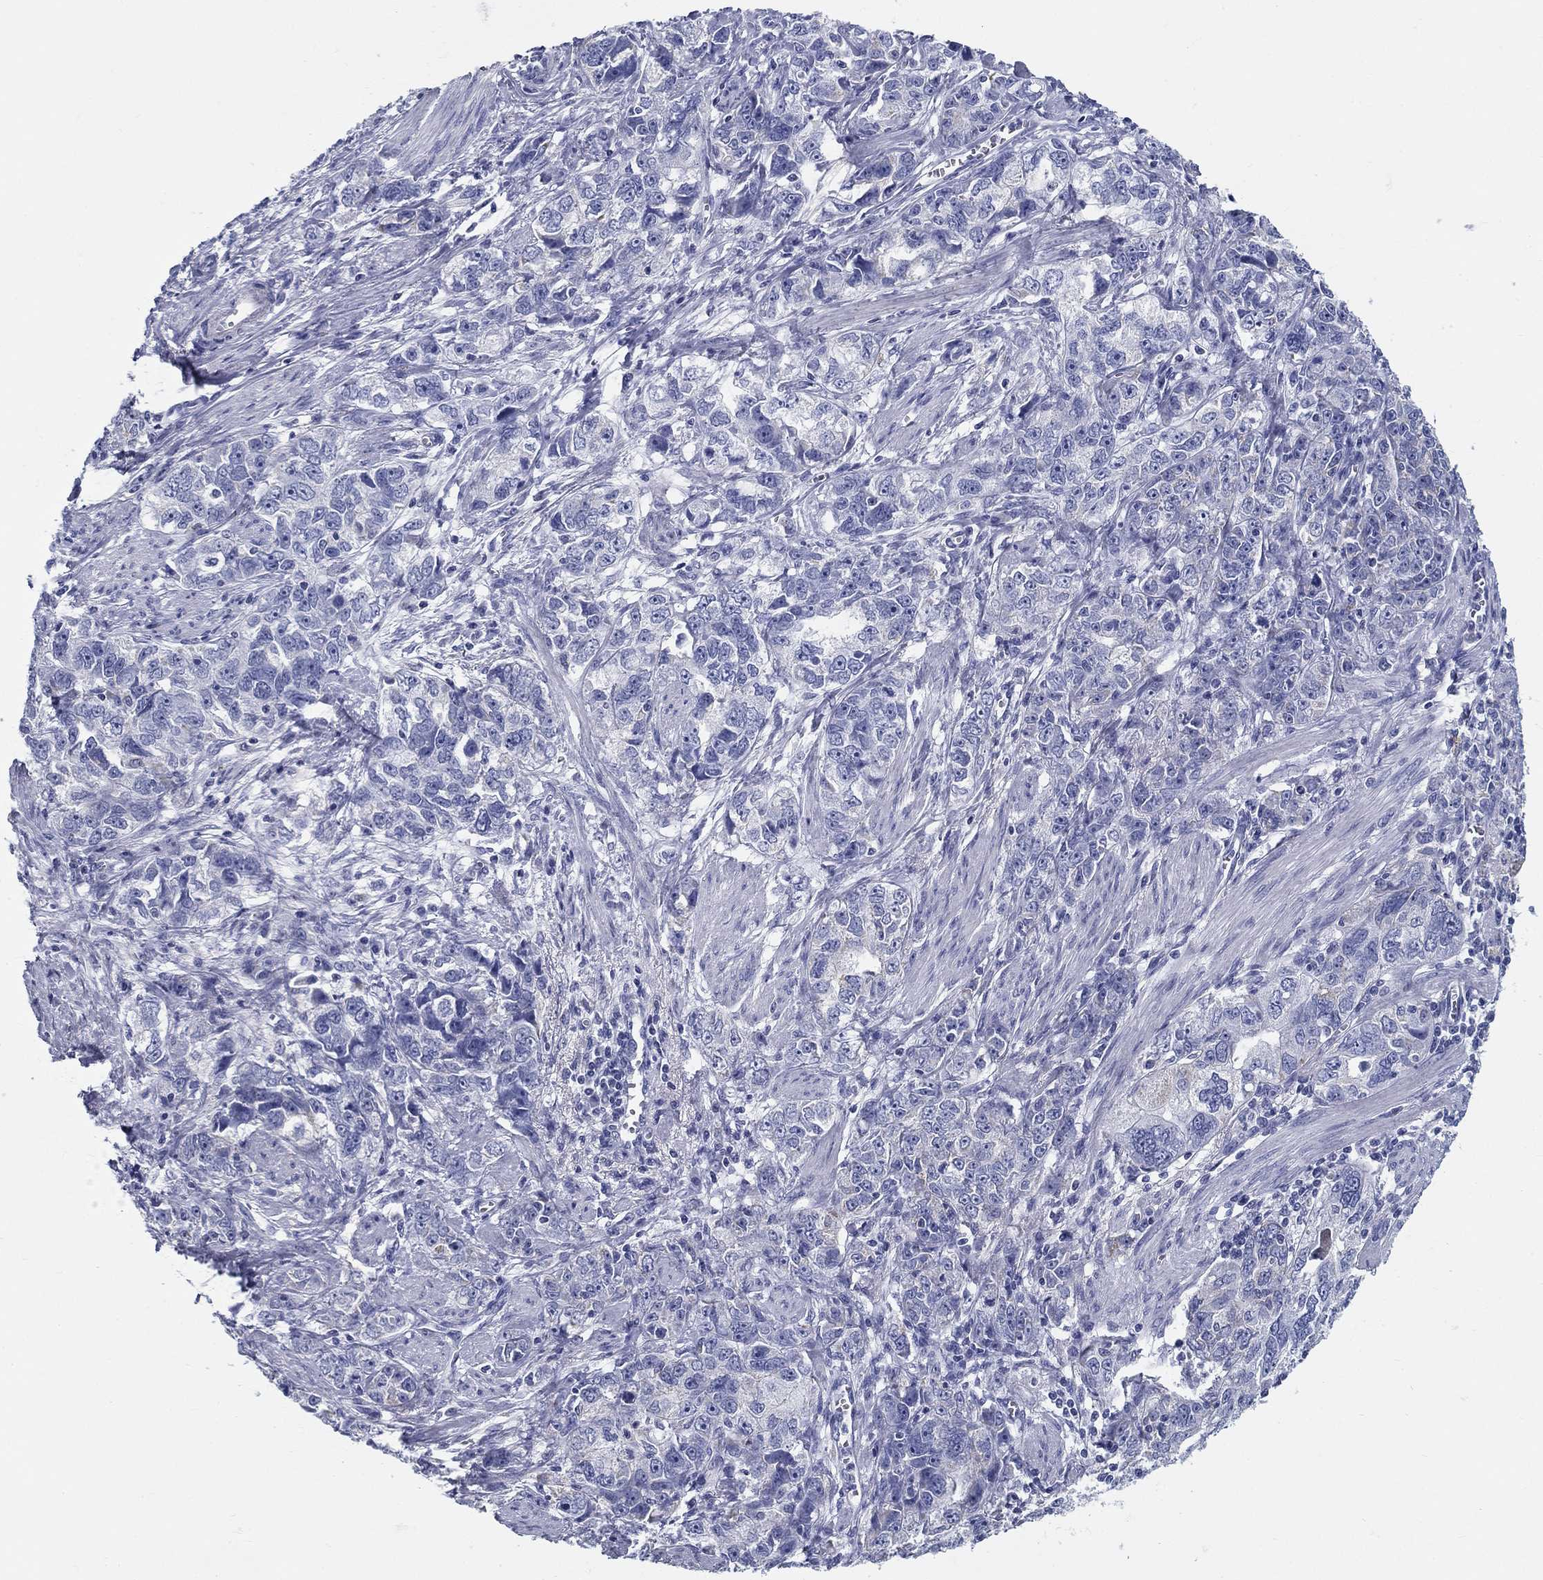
{"staining": {"intensity": "negative", "quantity": "none", "location": "none"}, "tissue": "ovarian cancer", "cell_type": "Tumor cells", "image_type": "cancer", "snomed": [{"axis": "morphology", "description": "Cystadenocarcinoma, serous, NOS"}, {"axis": "topography", "description": "Ovary"}], "caption": "Immunohistochemistry photomicrograph of neoplastic tissue: human ovarian serous cystadenocarcinoma stained with DAB shows no significant protein expression in tumor cells.", "gene": "UPB1", "patient": {"sex": "female", "age": 51}}